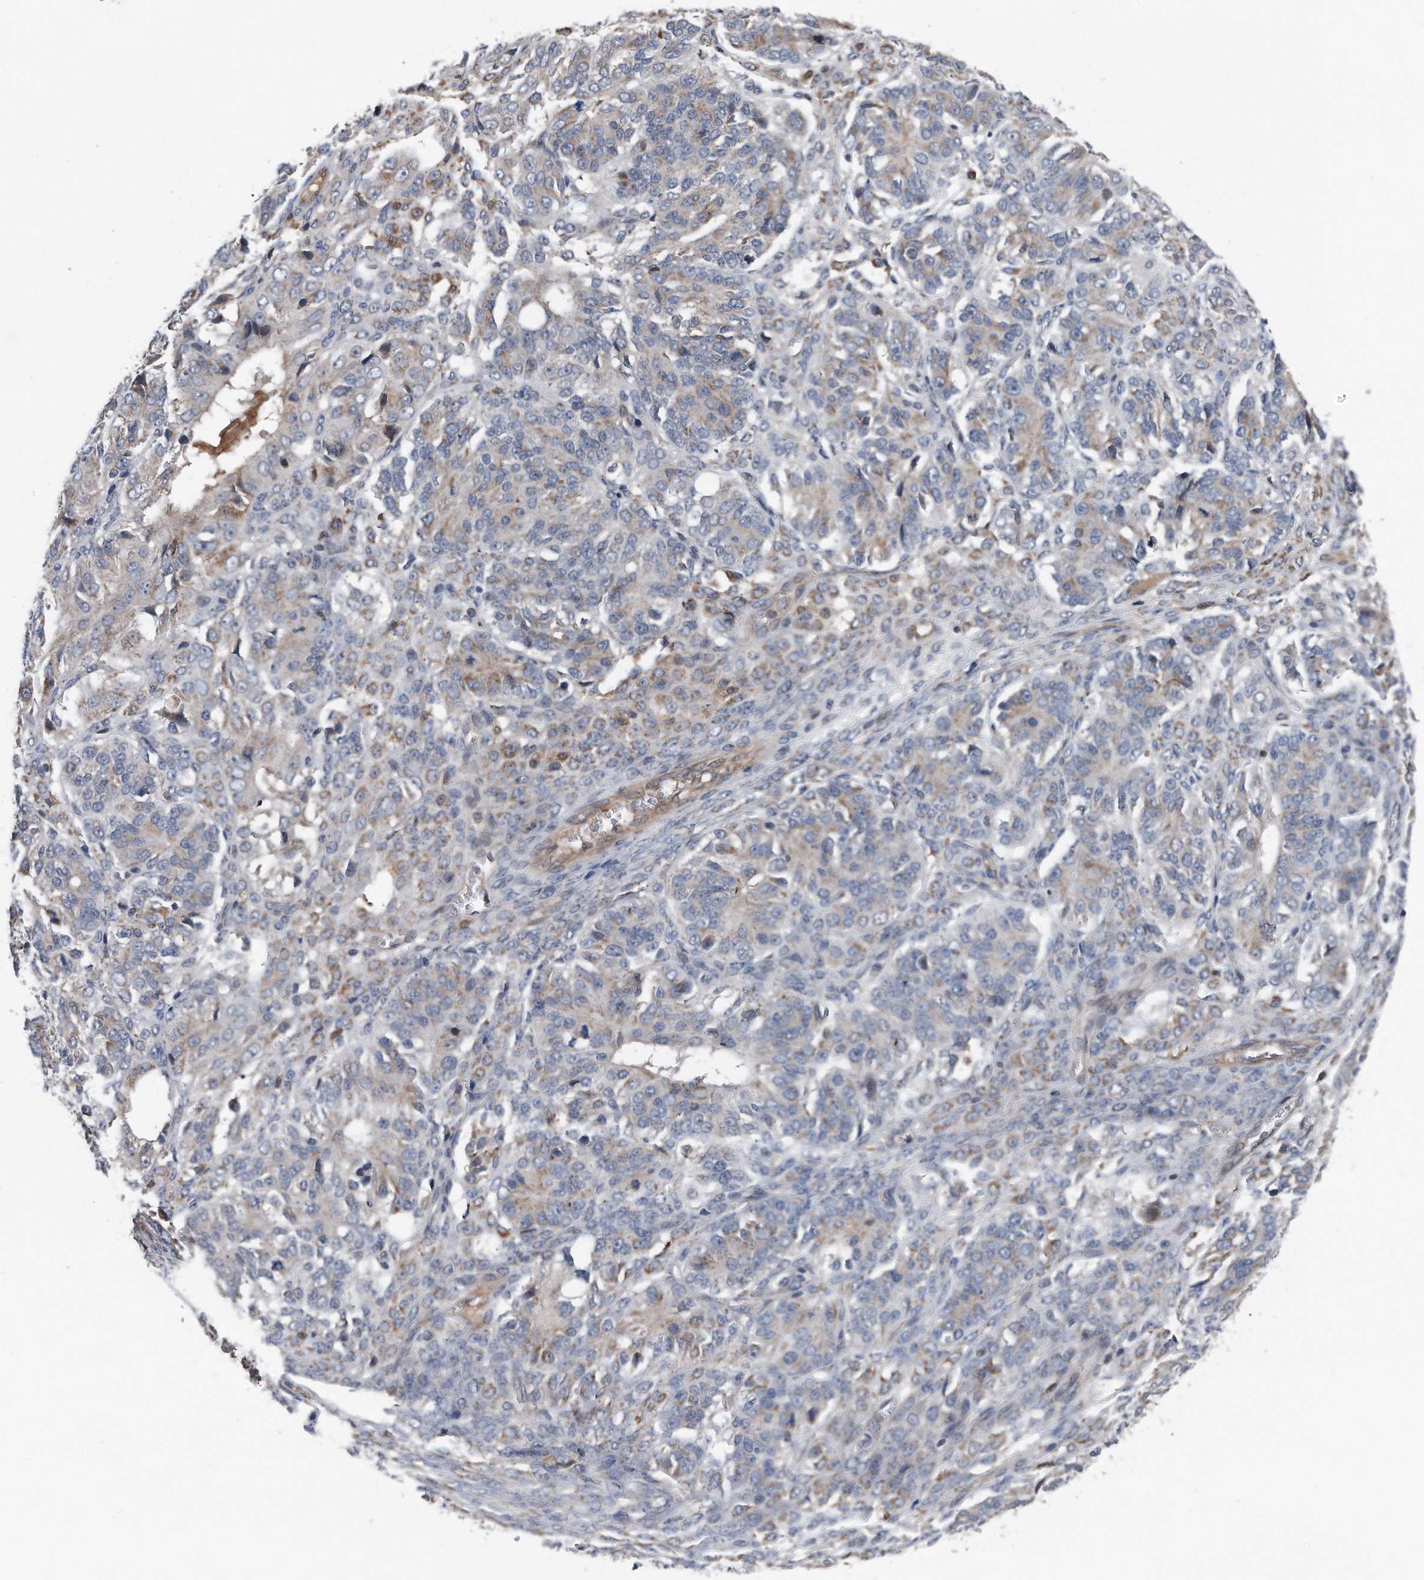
{"staining": {"intensity": "weak", "quantity": "25%-75%", "location": "cytoplasmic/membranous"}, "tissue": "ovarian cancer", "cell_type": "Tumor cells", "image_type": "cancer", "snomed": [{"axis": "morphology", "description": "Carcinoma, endometroid"}, {"axis": "topography", "description": "Ovary"}], "caption": "Immunohistochemistry histopathology image of human ovarian endometroid carcinoma stained for a protein (brown), which exhibits low levels of weak cytoplasmic/membranous staining in about 25%-75% of tumor cells.", "gene": "DST", "patient": {"sex": "female", "age": 51}}